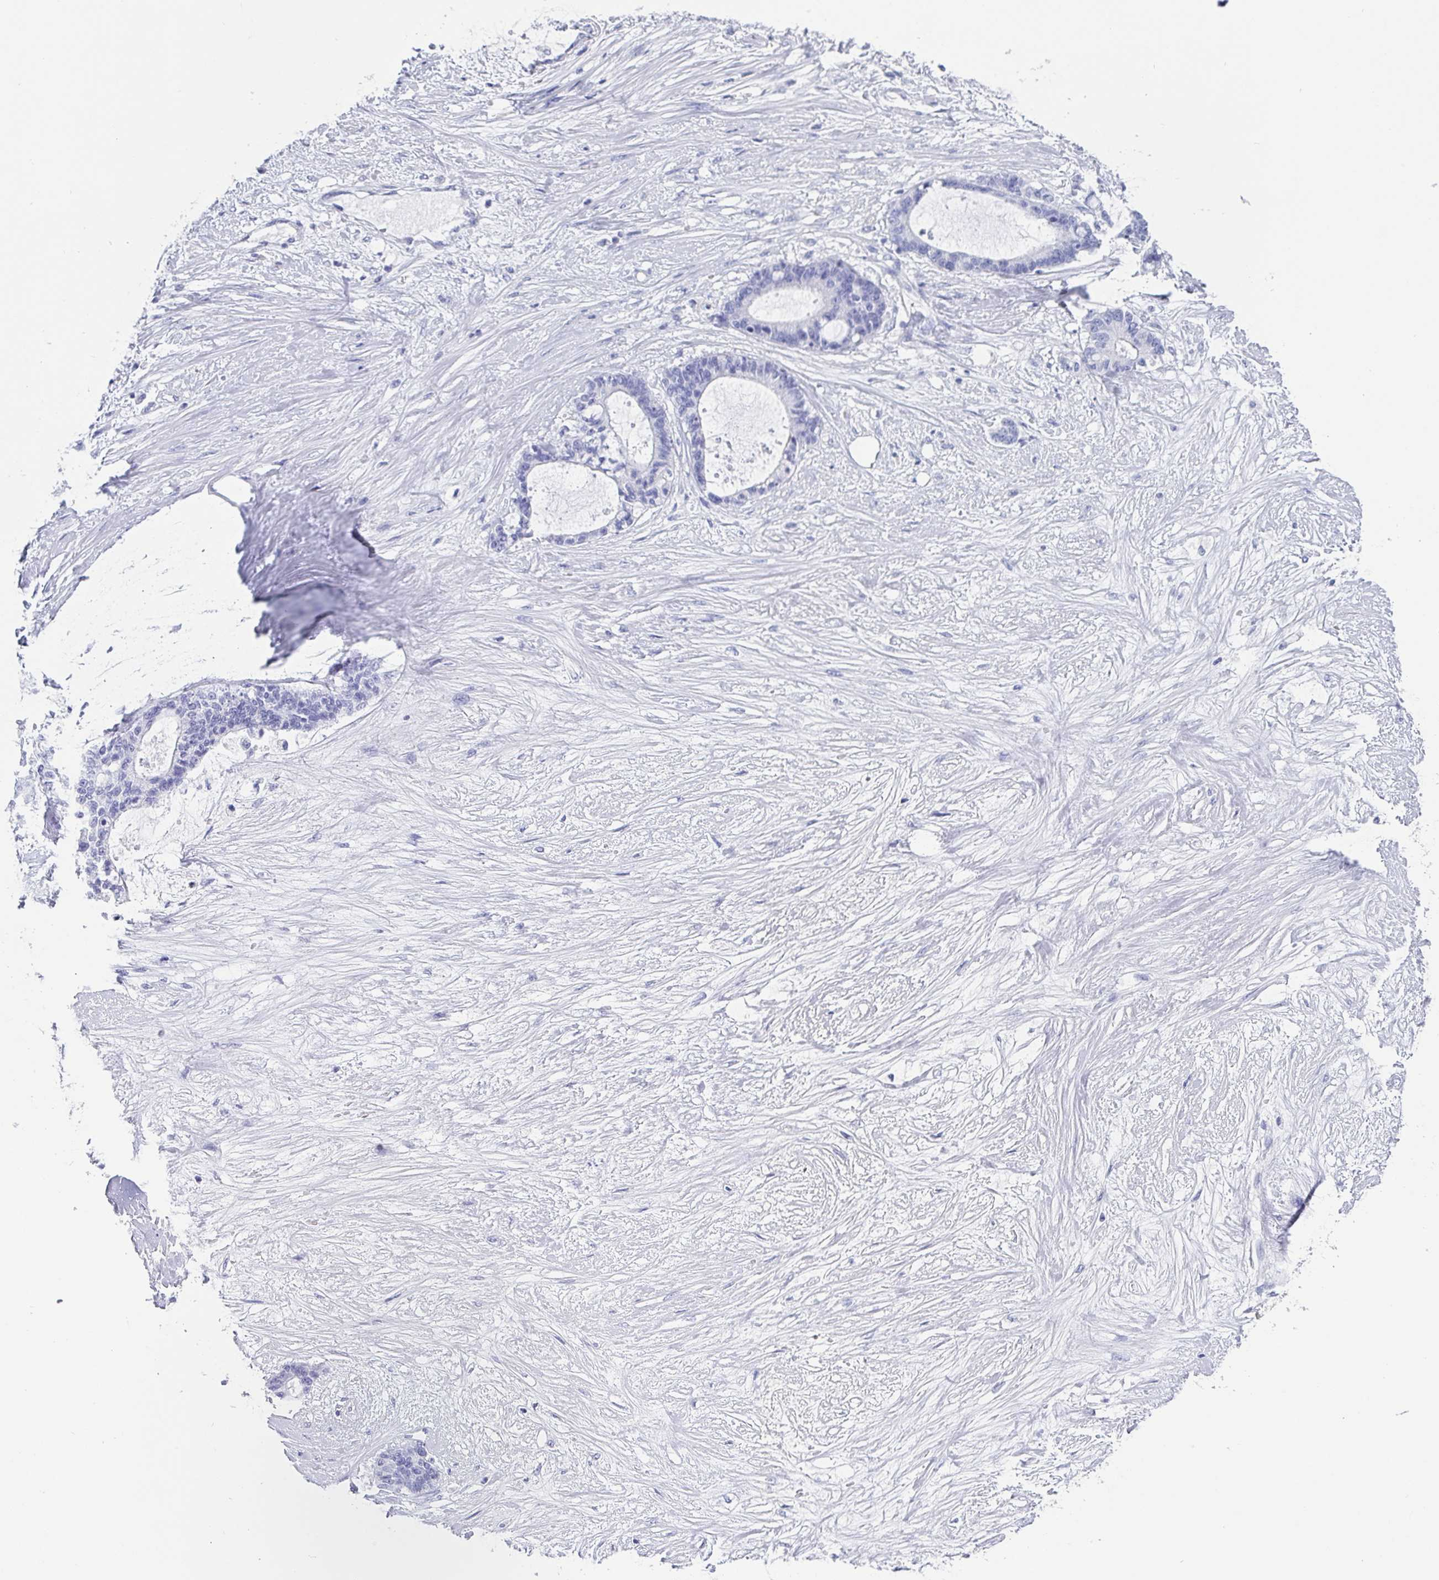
{"staining": {"intensity": "negative", "quantity": "none", "location": "none"}, "tissue": "liver cancer", "cell_type": "Tumor cells", "image_type": "cancer", "snomed": [{"axis": "morphology", "description": "Normal tissue, NOS"}, {"axis": "morphology", "description": "Cholangiocarcinoma"}, {"axis": "topography", "description": "Liver"}, {"axis": "topography", "description": "Peripheral nerve tissue"}], "caption": "The photomicrograph demonstrates no staining of tumor cells in liver cancer (cholangiocarcinoma). (Stains: DAB IHC with hematoxylin counter stain, Microscopy: brightfield microscopy at high magnification).", "gene": "SCGN", "patient": {"sex": "female", "age": 73}}